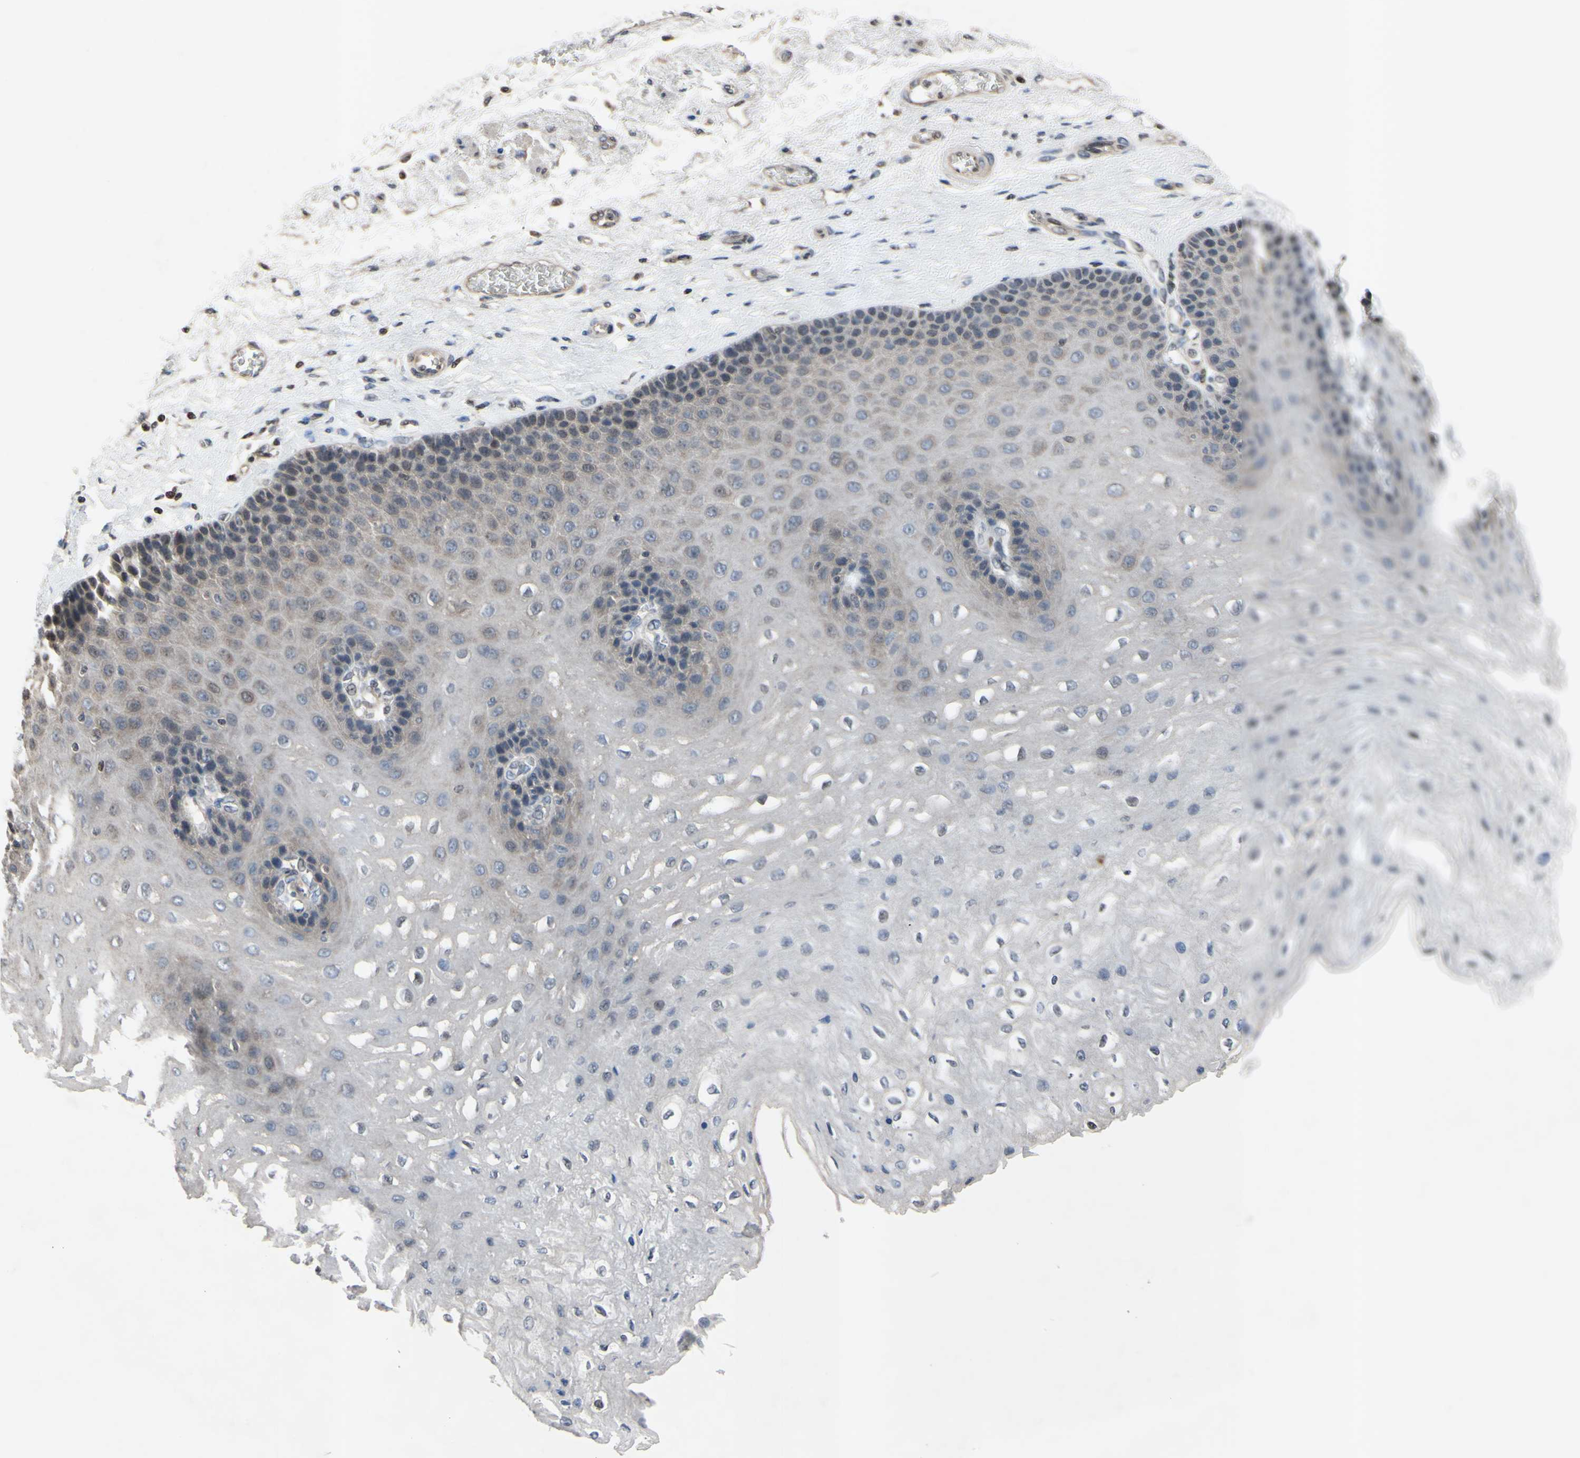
{"staining": {"intensity": "weak", "quantity": "<25%", "location": "cytoplasmic/membranous"}, "tissue": "esophagus", "cell_type": "Squamous epithelial cells", "image_type": "normal", "snomed": [{"axis": "morphology", "description": "Normal tissue, NOS"}, {"axis": "topography", "description": "Esophagus"}], "caption": "A high-resolution histopathology image shows immunohistochemistry staining of normal esophagus, which shows no significant staining in squamous epithelial cells.", "gene": "ARG1", "patient": {"sex": "female", "age": 72}}